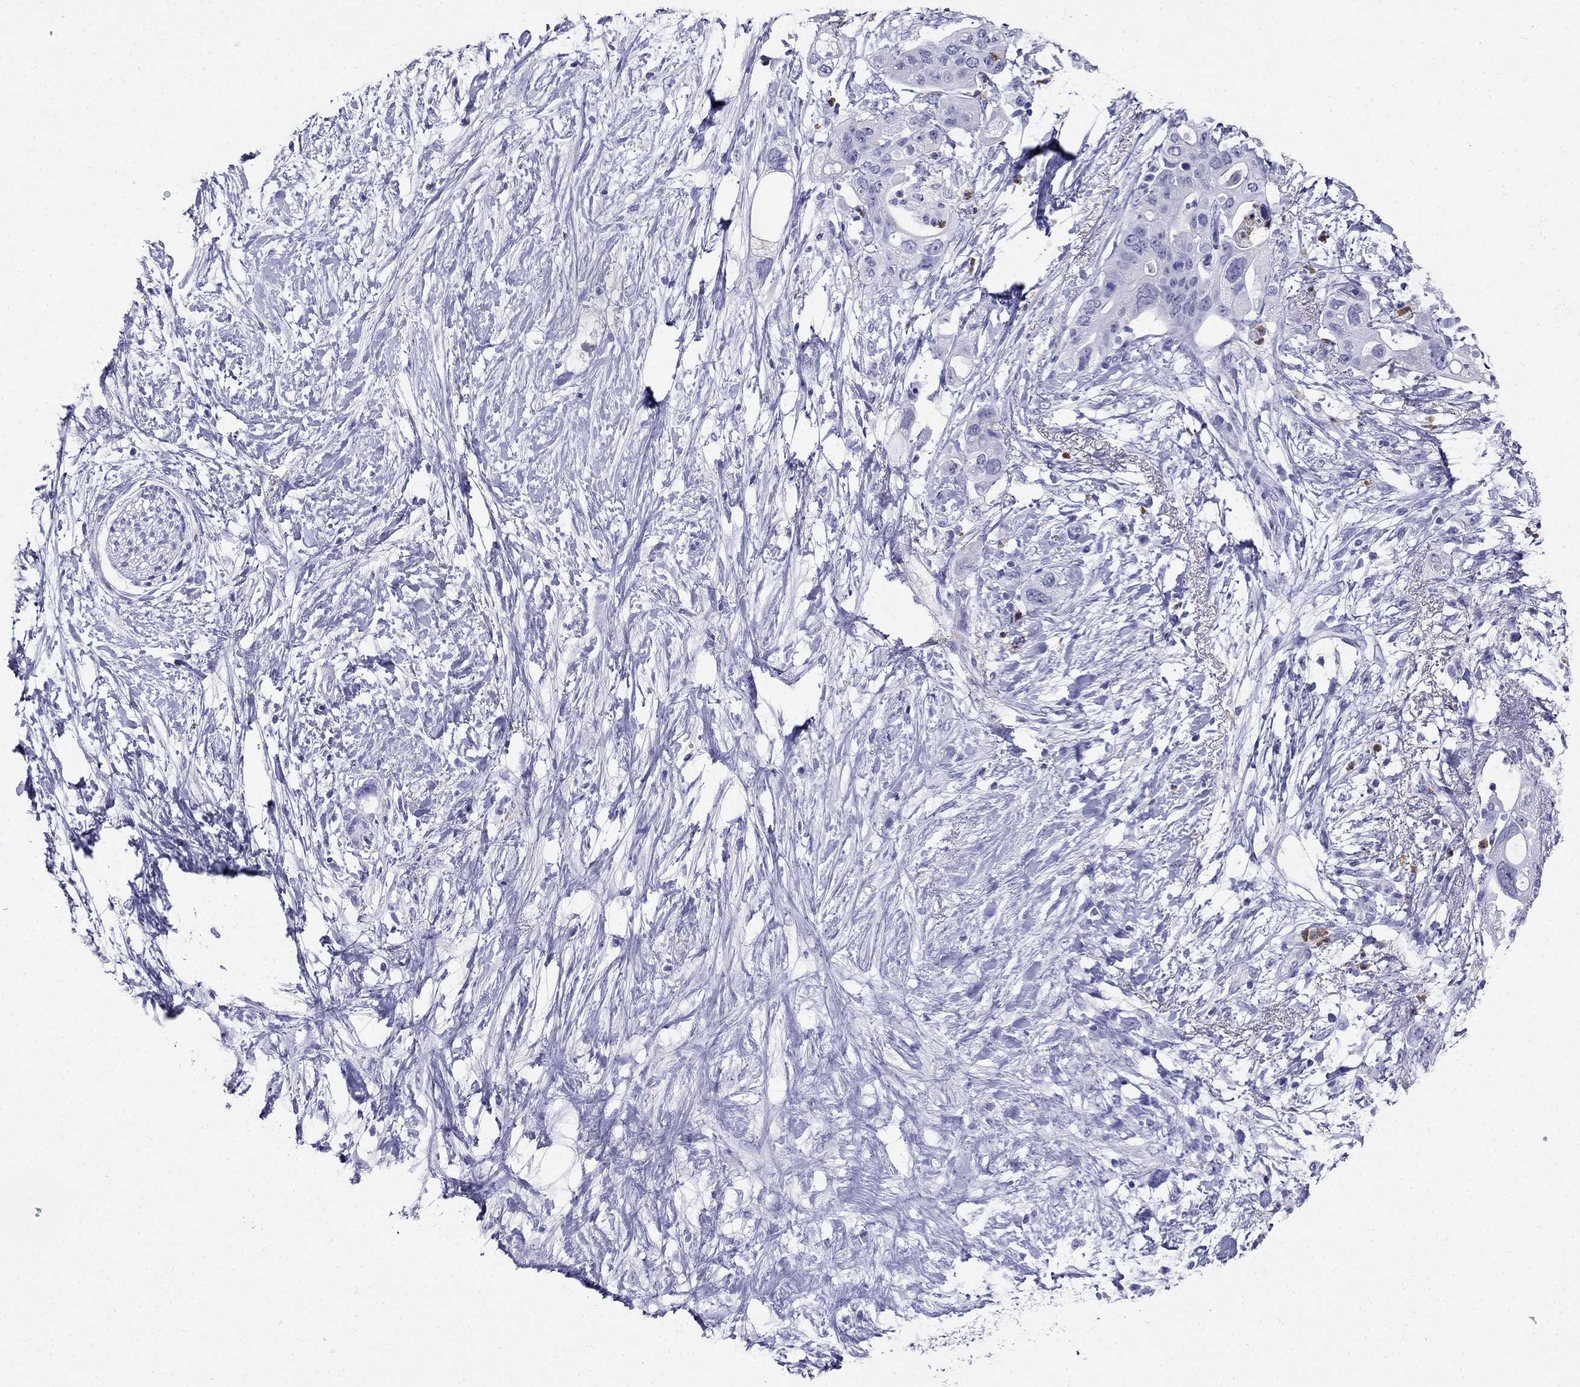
{"staining": {"intensity": "negative", "quantity": "none", "location": "none"}, "tissue": "pancreatic cancer", "cell_type": "Tumor cells", "image_type": "cancer", "snomed": [{"axis": "morphology", "description": "Adenocarcinoma, NOS"}, {"axis": "topography", "description": "Pancreas"}], "caption": "Immunohistochemistry of pancreatic cancer displays no staining in tumor cells.", "gene": "PPP1R36", "patient": {"sex": "female", "age": 72}}